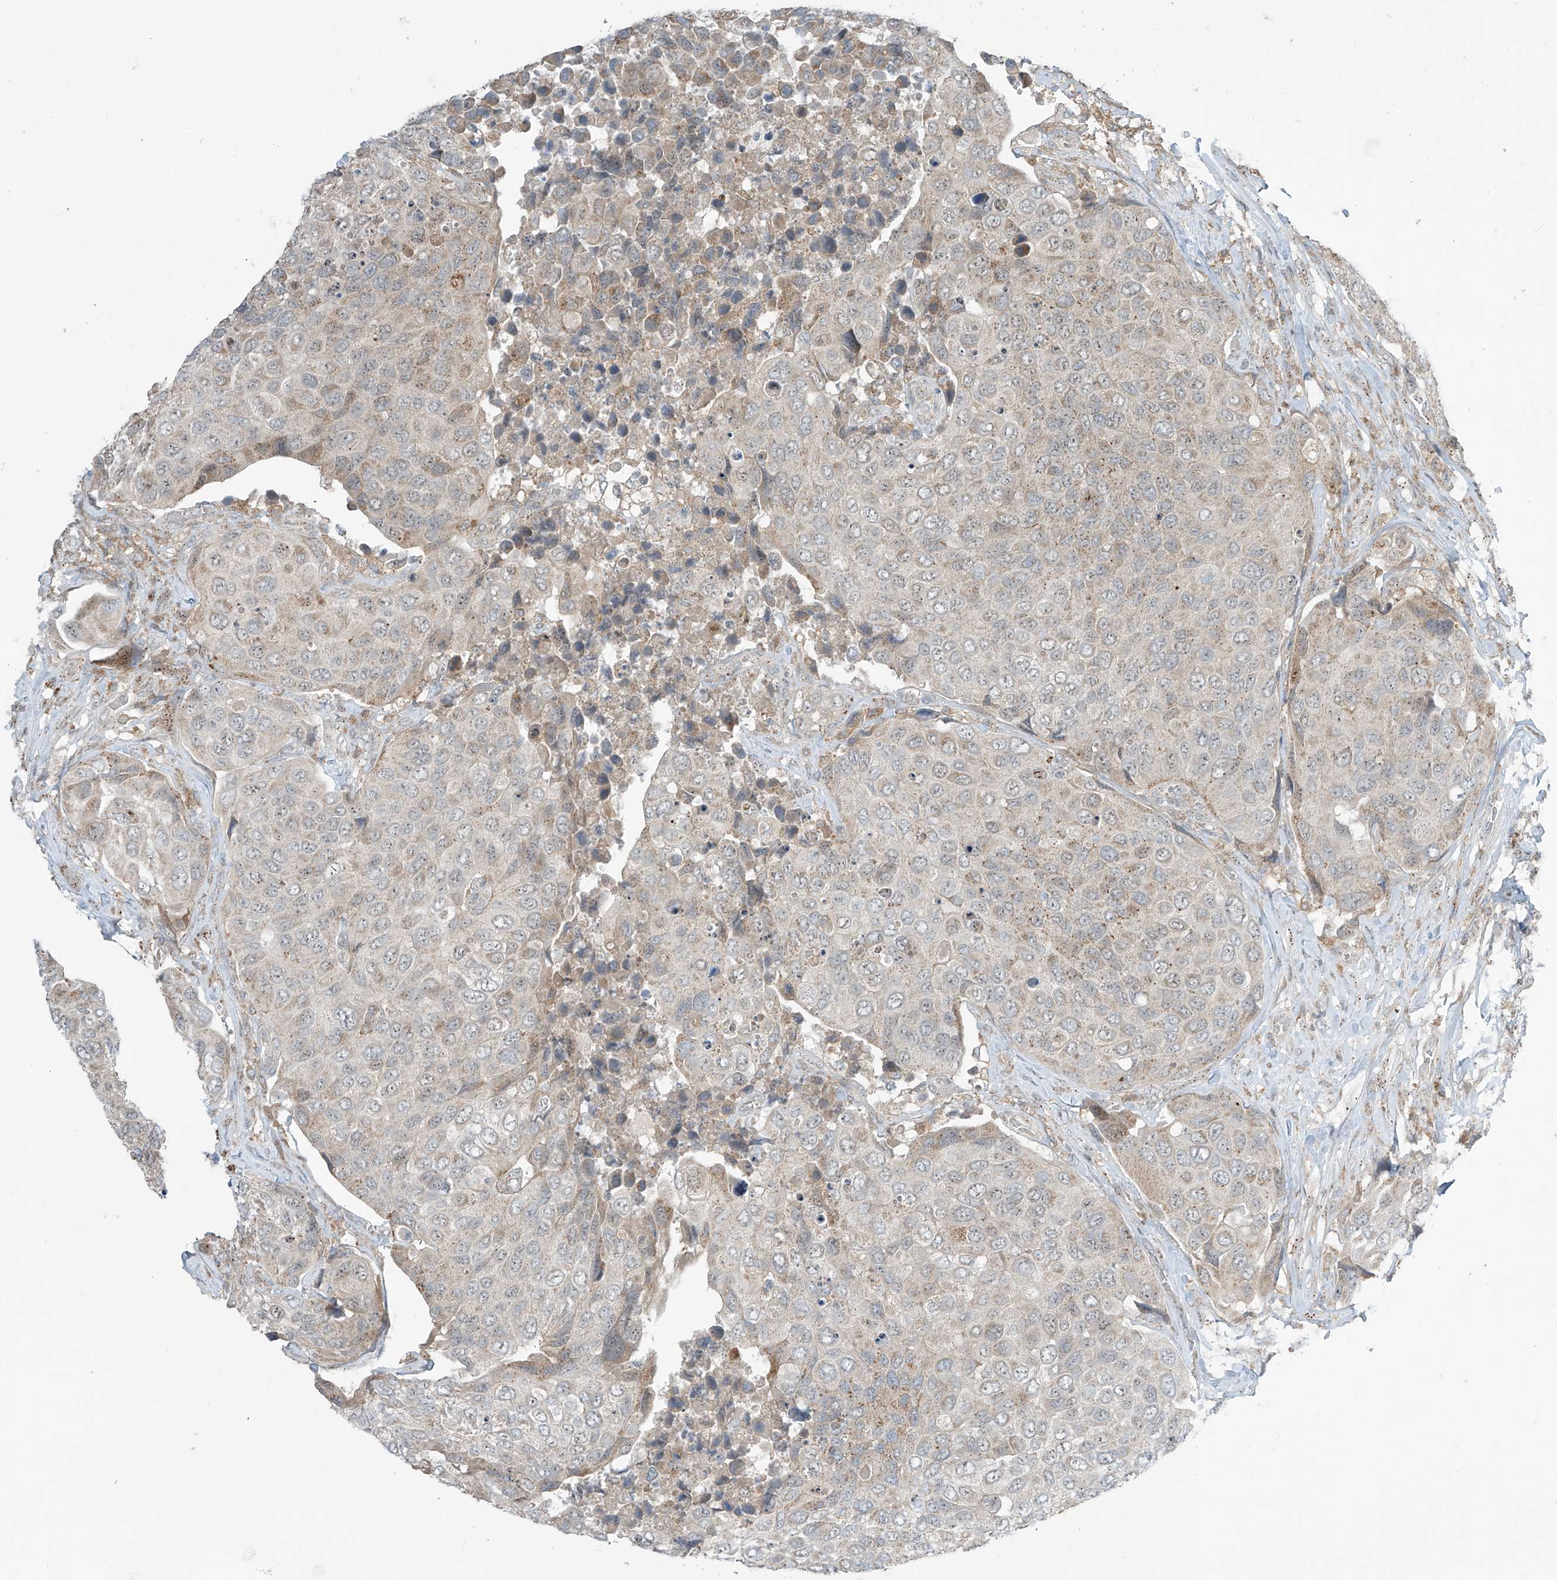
{"staining": {"intensity": "weak", "quantity": "<25%", "location": "cytoplasmic/membranous"}, "tissue": "urothelial cancer", "cell_type": "Tumor cells", "image_type": "cancer", "snomed": [{"axis": "morphology", "description": "Urothelial carcinoma, High grade"}, {"axis": "topography", "description": "Urinary bladder"}], "caption": "Image shows no protein positivity in tumor cells of urothelial carcinoma (high-grade) tissue. (DAB (3,3'-diaminobenzidine) immunohistochemistry (IHC), high magnification).", "gene": "PARVG", "patient": {"sex": "male", "age": 74}}